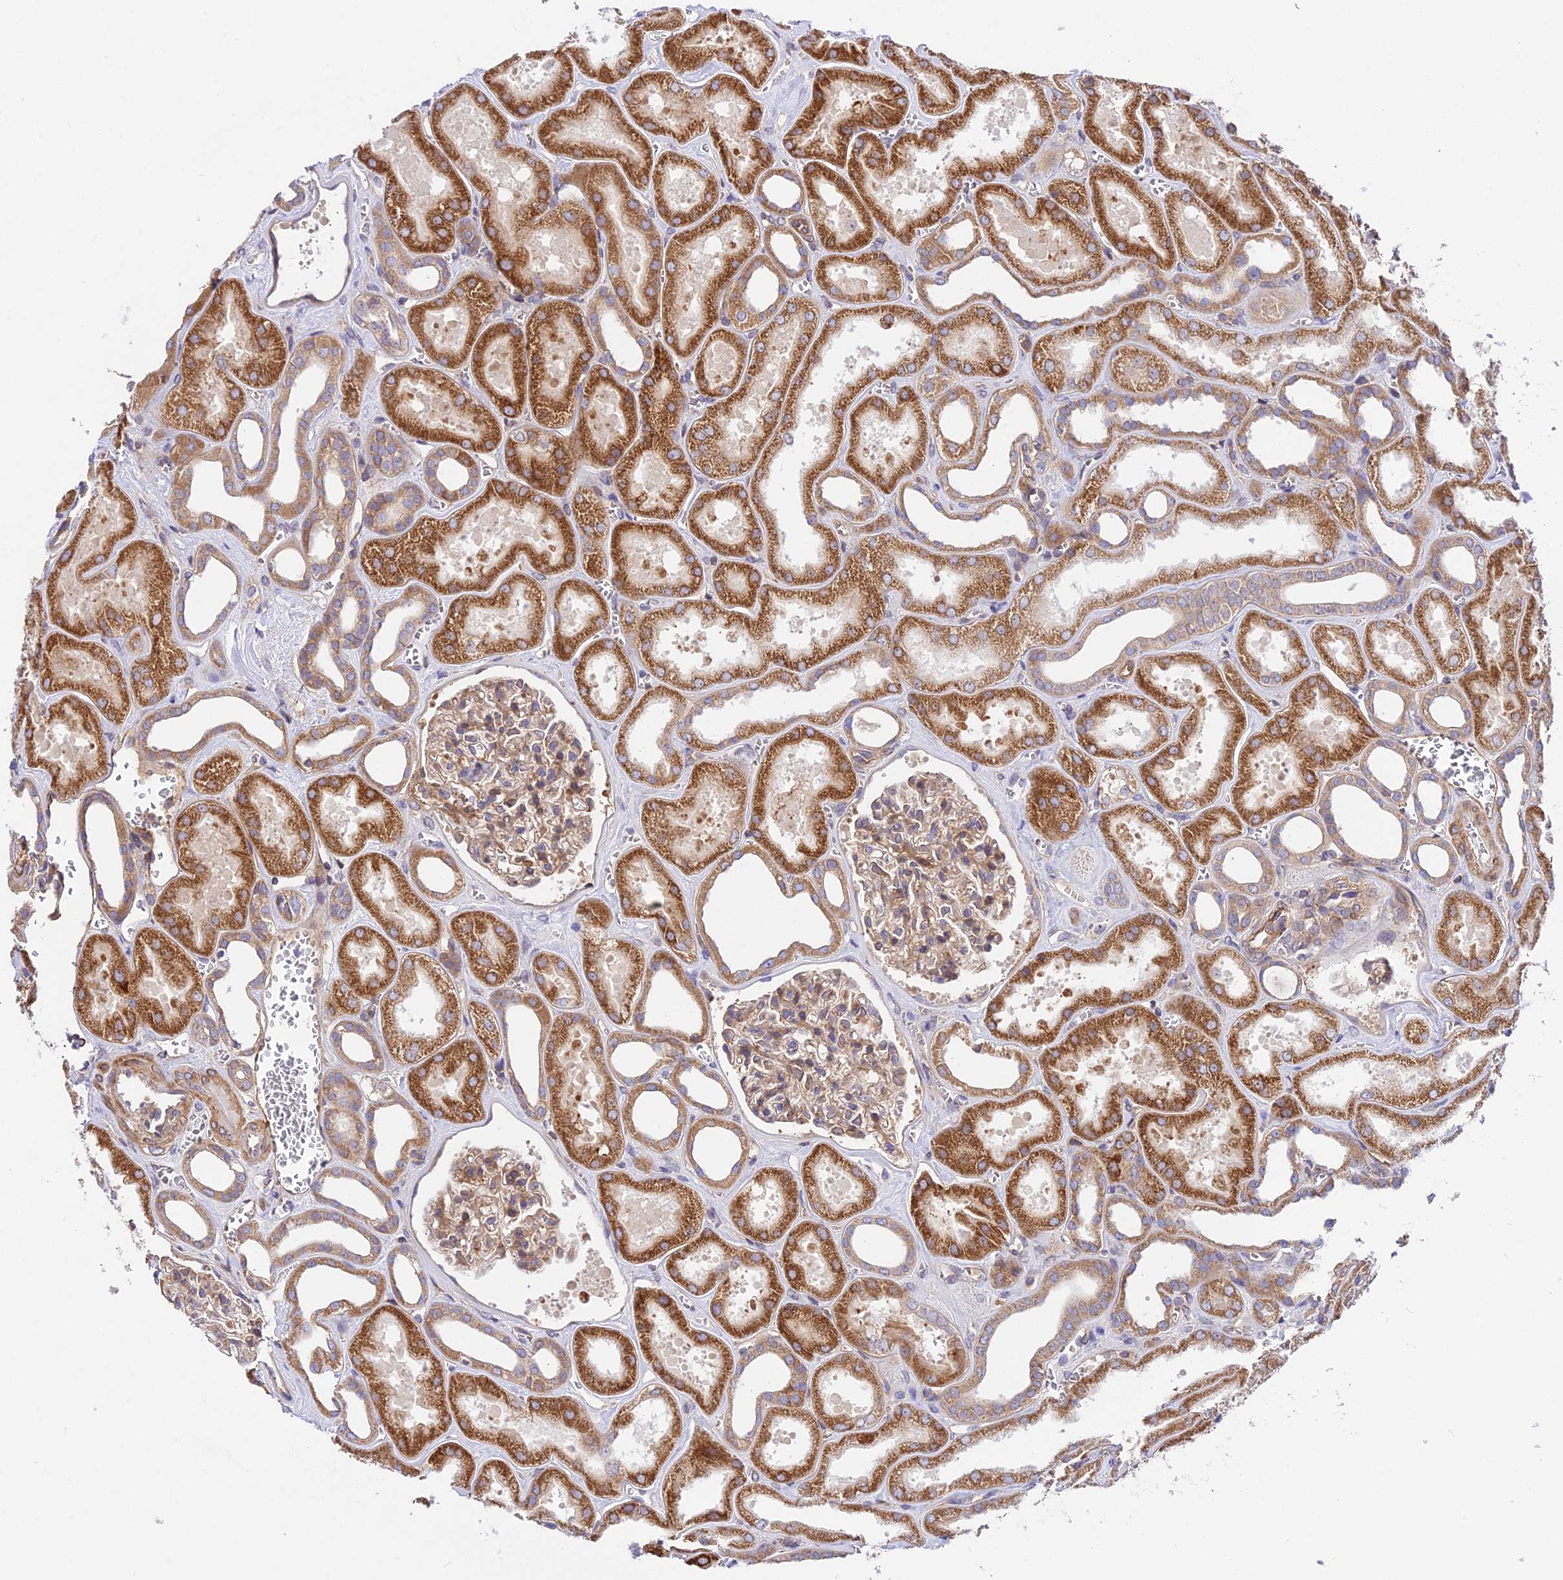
{"staining": {"intensity": "moderate", "quantity": ">75%", "location": "cytoplasmic/membranous"}, "tissue": "kidney", "cell_type": "Cells in glomeruli", "image_type": "normal", "snomed": [{"axis": "morphology", "description": "Normal tissue, NOS"}, {"axis": "morphology", "description": "Adenocarcinoma, NOS"}, {"axis": "topography", "description": "Kidney"}], "caption": "Immunohistochemistry (DAB (3,3'-diaminobenzidine)) staining of unremarkable kidney demonstrates moderate cytoplasmic/membranous protein expression in approximately >75% of cells in glomeruli.", "gene": "TRIM43B", "patient": {"sex": "female", "age": 68}}